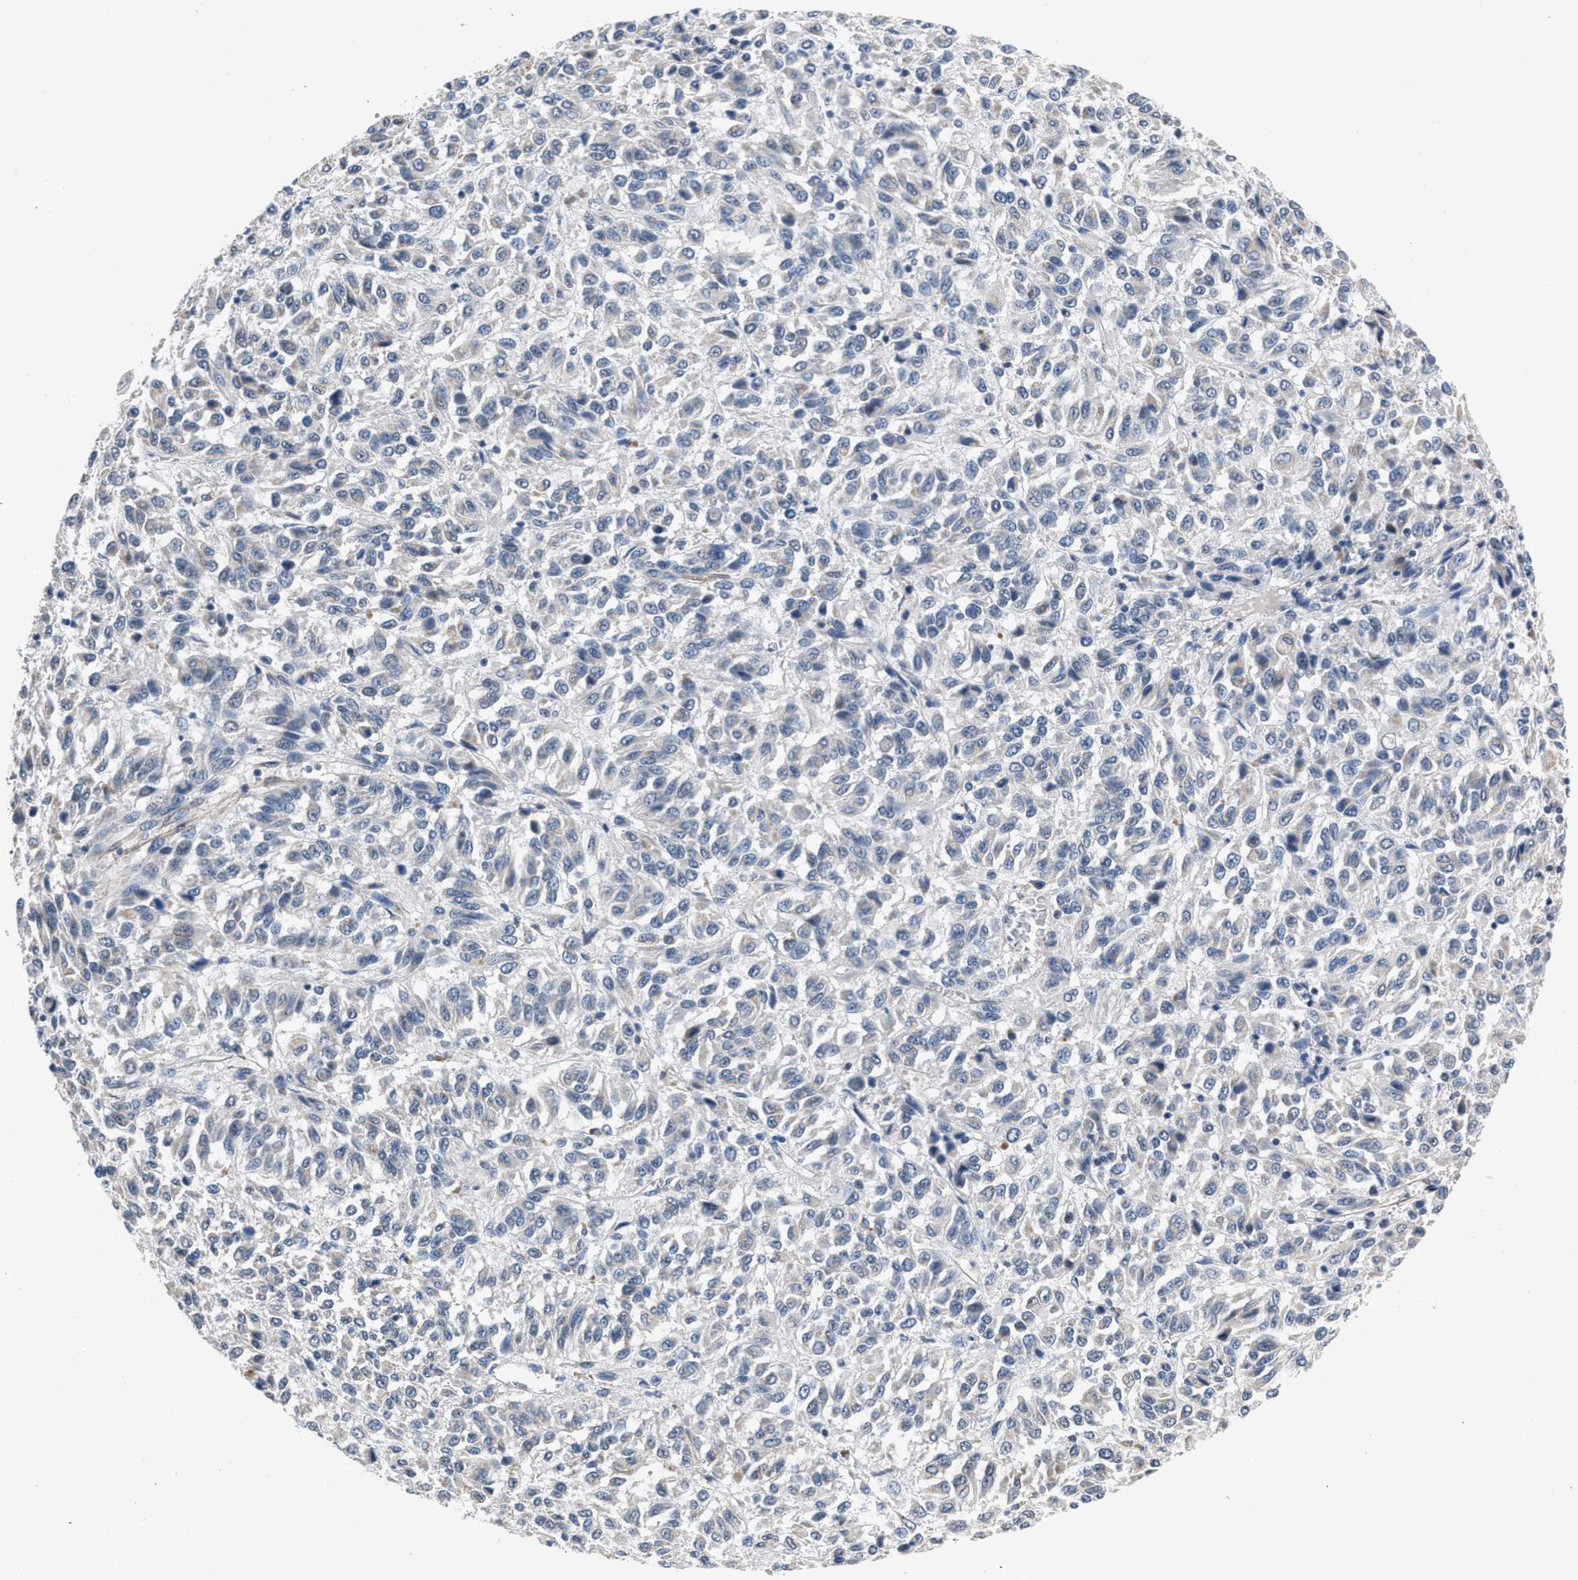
{"staining": {"intensity": "negative", "quantity": "none", "location": "none"}, "tissue": "melanoma", "cell_type": "Tumor cells", "image_type": "cancer", "snomed": [{"axis": "morphology", "description": "Malignant melanoma, Metastatic site"}, {"axis": "topography", "description": "Lung"}], "caption": "Micrograph shows no protein positivity in tumor cells of melanoma tissue.", "gene": "CSF3R", "patient": {"sex": "male", "age": 64}}